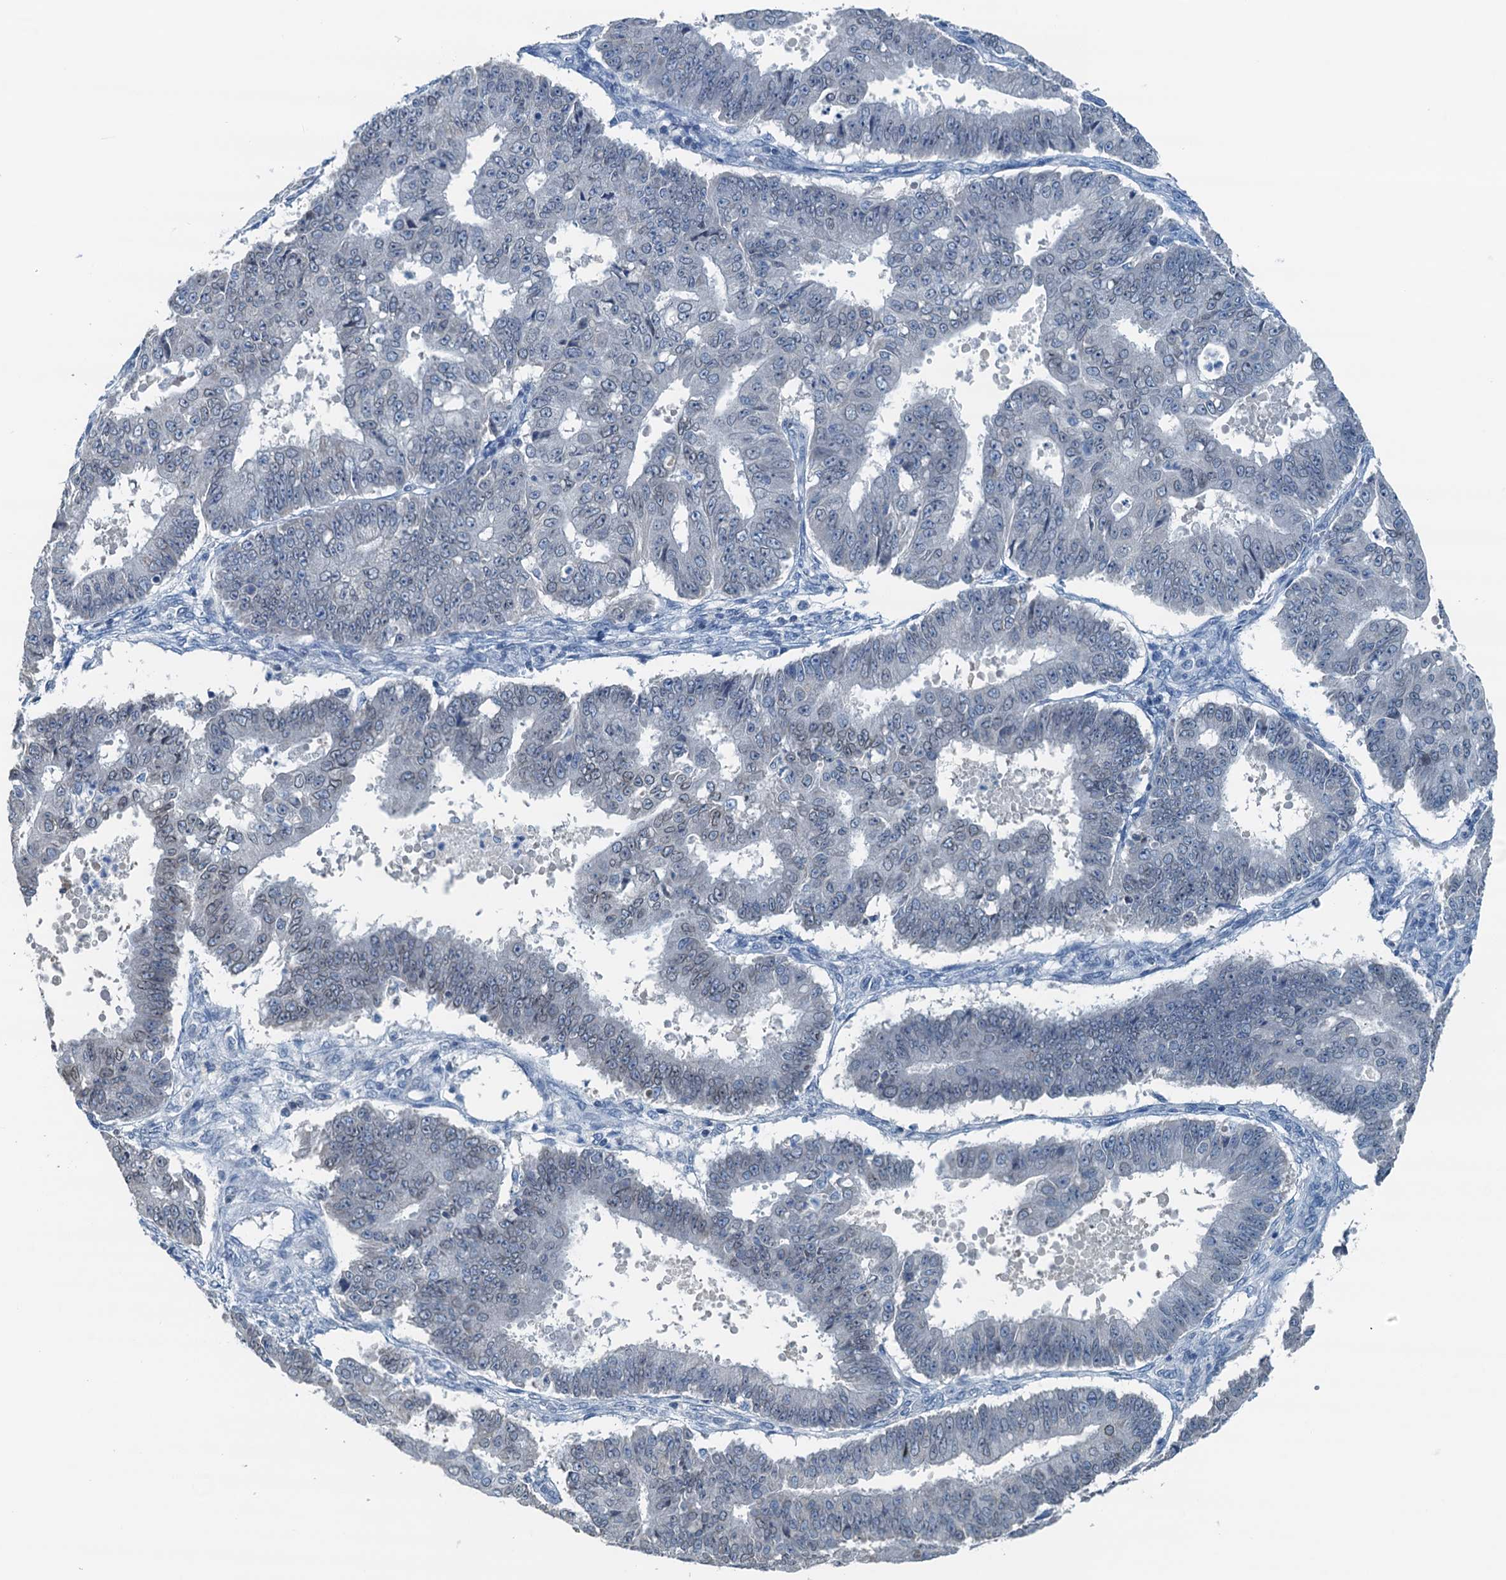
{"staining": {"intensity": "negative", "quantity": "none", "location": "none"}, "tissue": "ovarian cancer", "cell_type": "Tumor cells", "image_type": "cancer", "snomed": [{"axis": "morphology", "description": "Carcinoma, endometroid"}, {"axis": "topography", "description": "Appendix"}, {"axis": "topography", "description": "Ovary"}], "caption": "Ovarian cancer was stained to show a protein in brown. There is no significant positivity in tumor cells.", "gene": "C11orf54", "patient": {"sex": "female", "age": 42}}